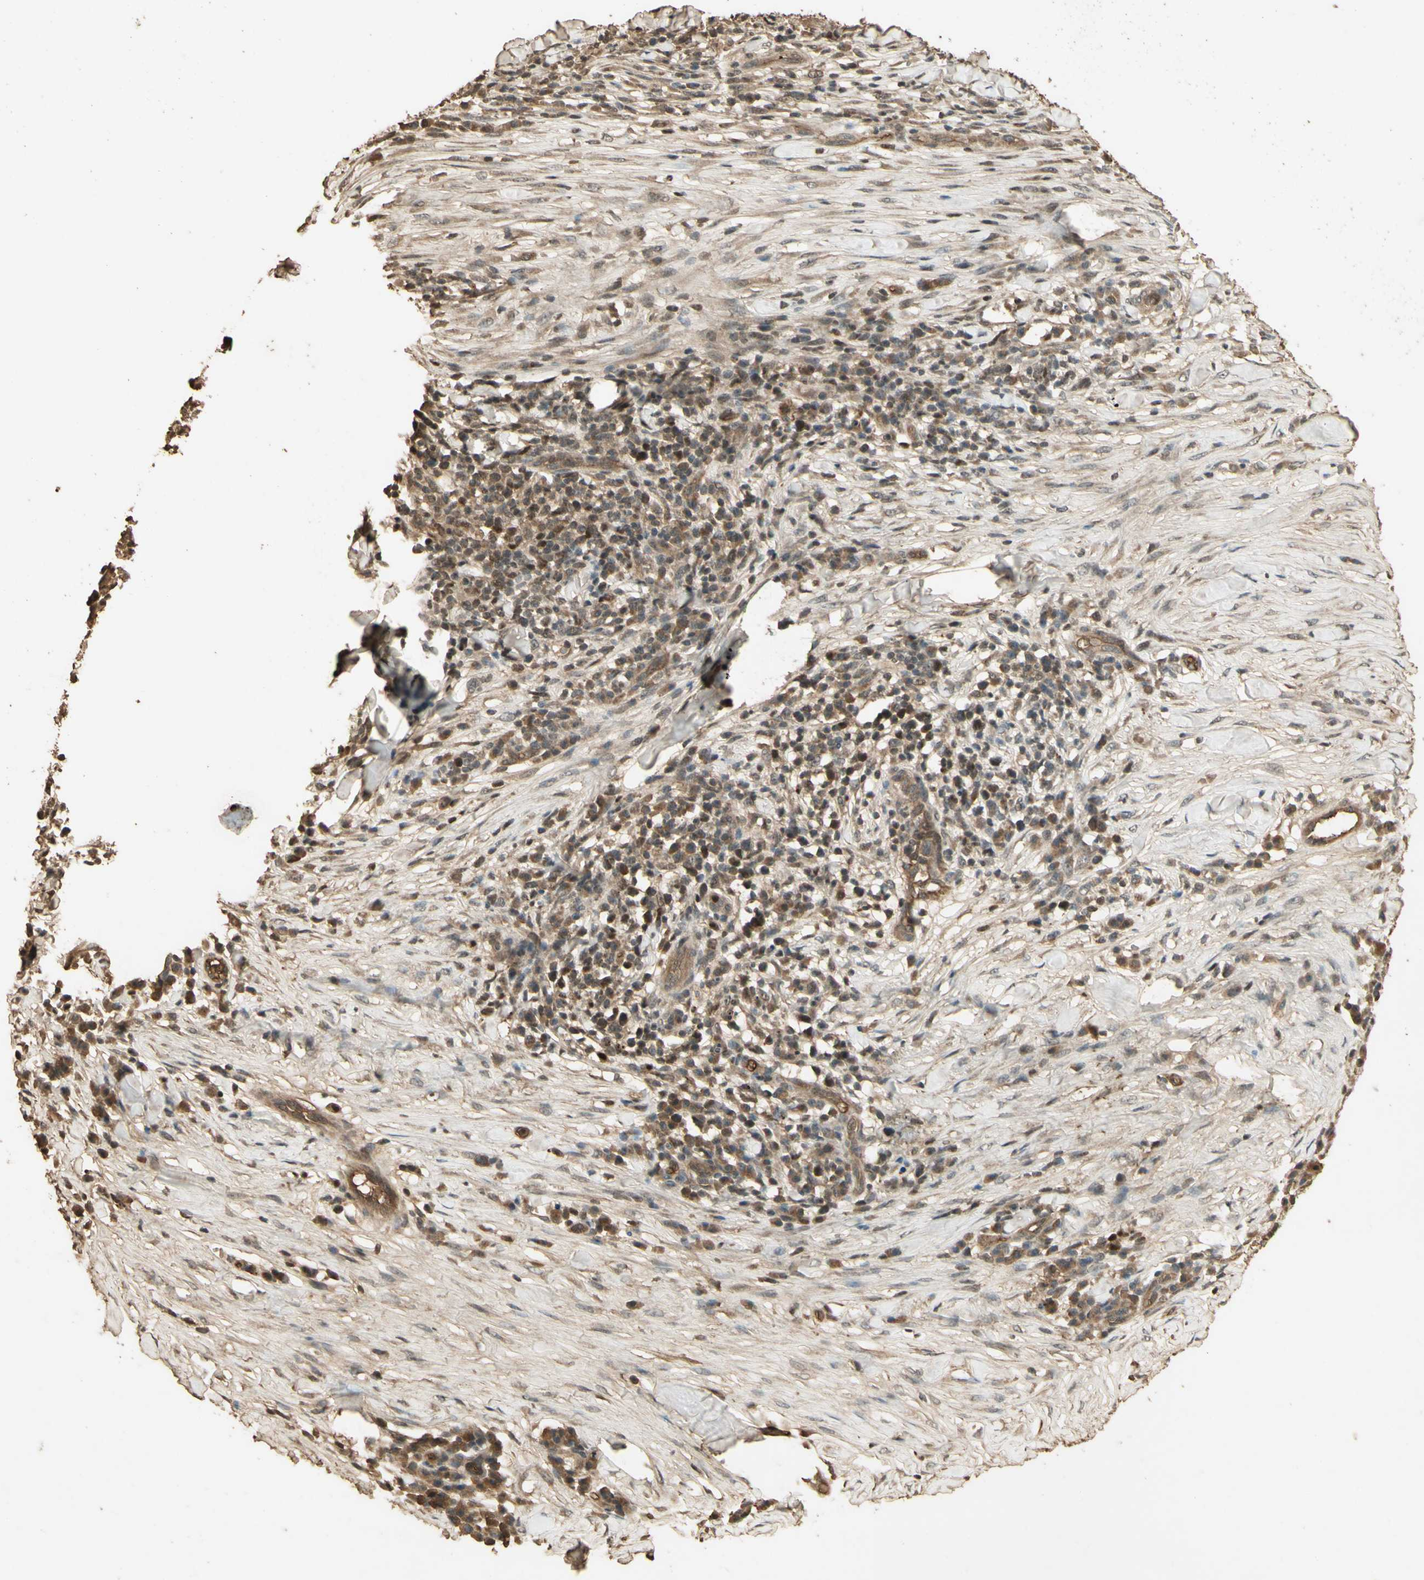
{"staining": {"intensity": "moderate", "quantity": ">75%", "location": "cytoplasmic/membranous"}, "tissue": "skin cancer", "cell_type": "Tumor cells", "image_type": "cancer", "snomed": [{"axis": "morphology", "description": "Squamous cell carcinoma, NOS"}, {"axis": "topography", "description": "Skin"}], "caption": "A brown stain shows moderate cytoplasmic/membranous expression of a protein in human squamous cell carcinoma (skin) tumor cells. (Stains: DAB (3,3'-diaminobenzidine) in brown, nuclei in blue, Microscopy: brightfield microscopy at high magnification).", "gene": "SMAD9", "patient": {"sex": "male", "age": 24}}